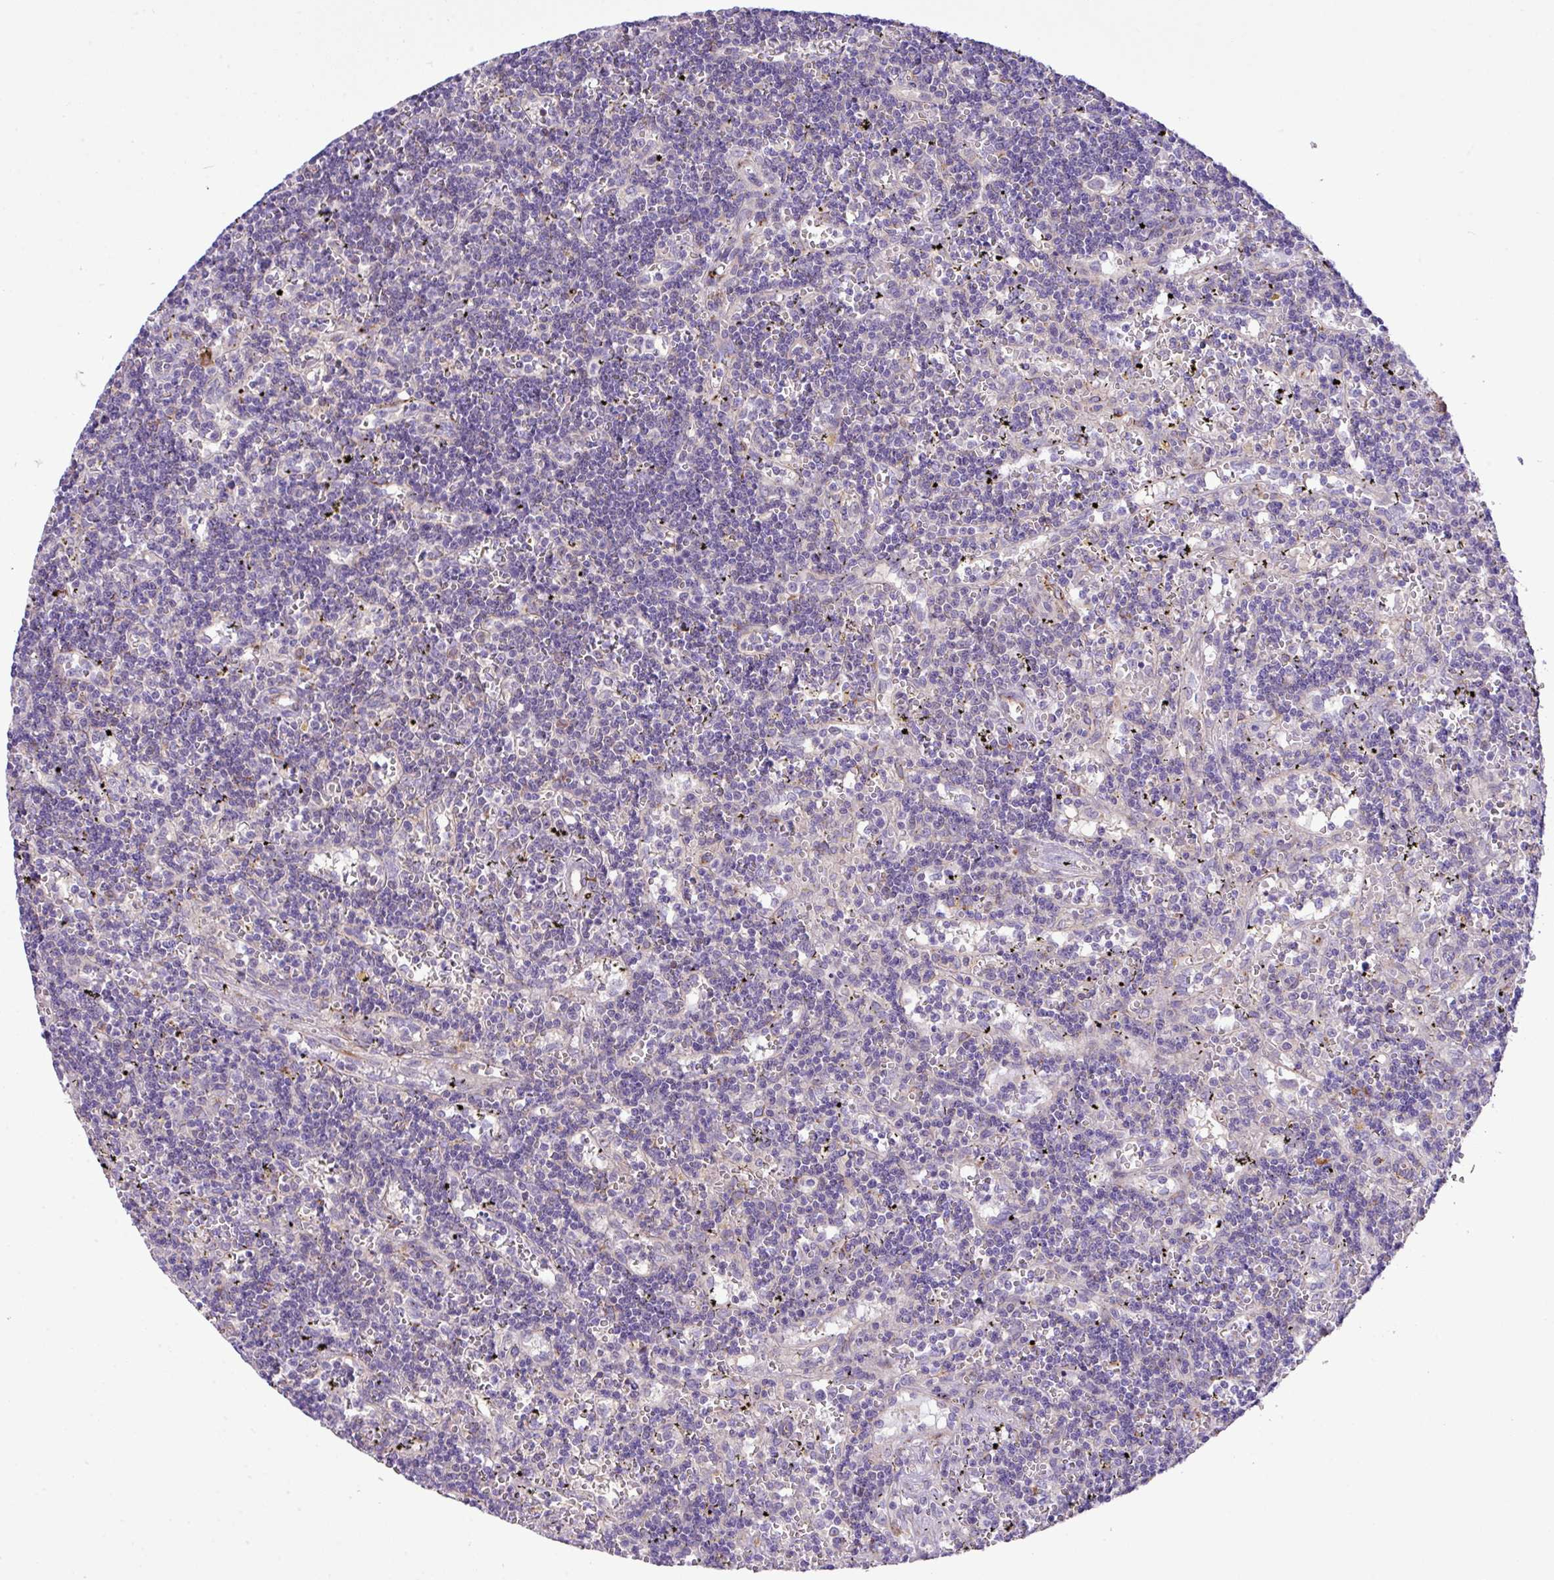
{"staining": {"intensity": "negative", "quantity": "none", "location": "none"}, "tissue": "lymphoma", "cell_type": "Tumor cells", "image_type": "cancer", "snomed": [{"axis": "morphology", "description": "Malignant lymphoma, non-Hodgkin's type, Low grade"}, {"axis": "topography", "description": "Spleen"}], "caption": "Tumor cells are negative for protein expression in human low-grade malignant lymphoma, non-Hodgkin's type.", "gene": "CFAP97", "patient": {"sex": "male", "age": 60}}